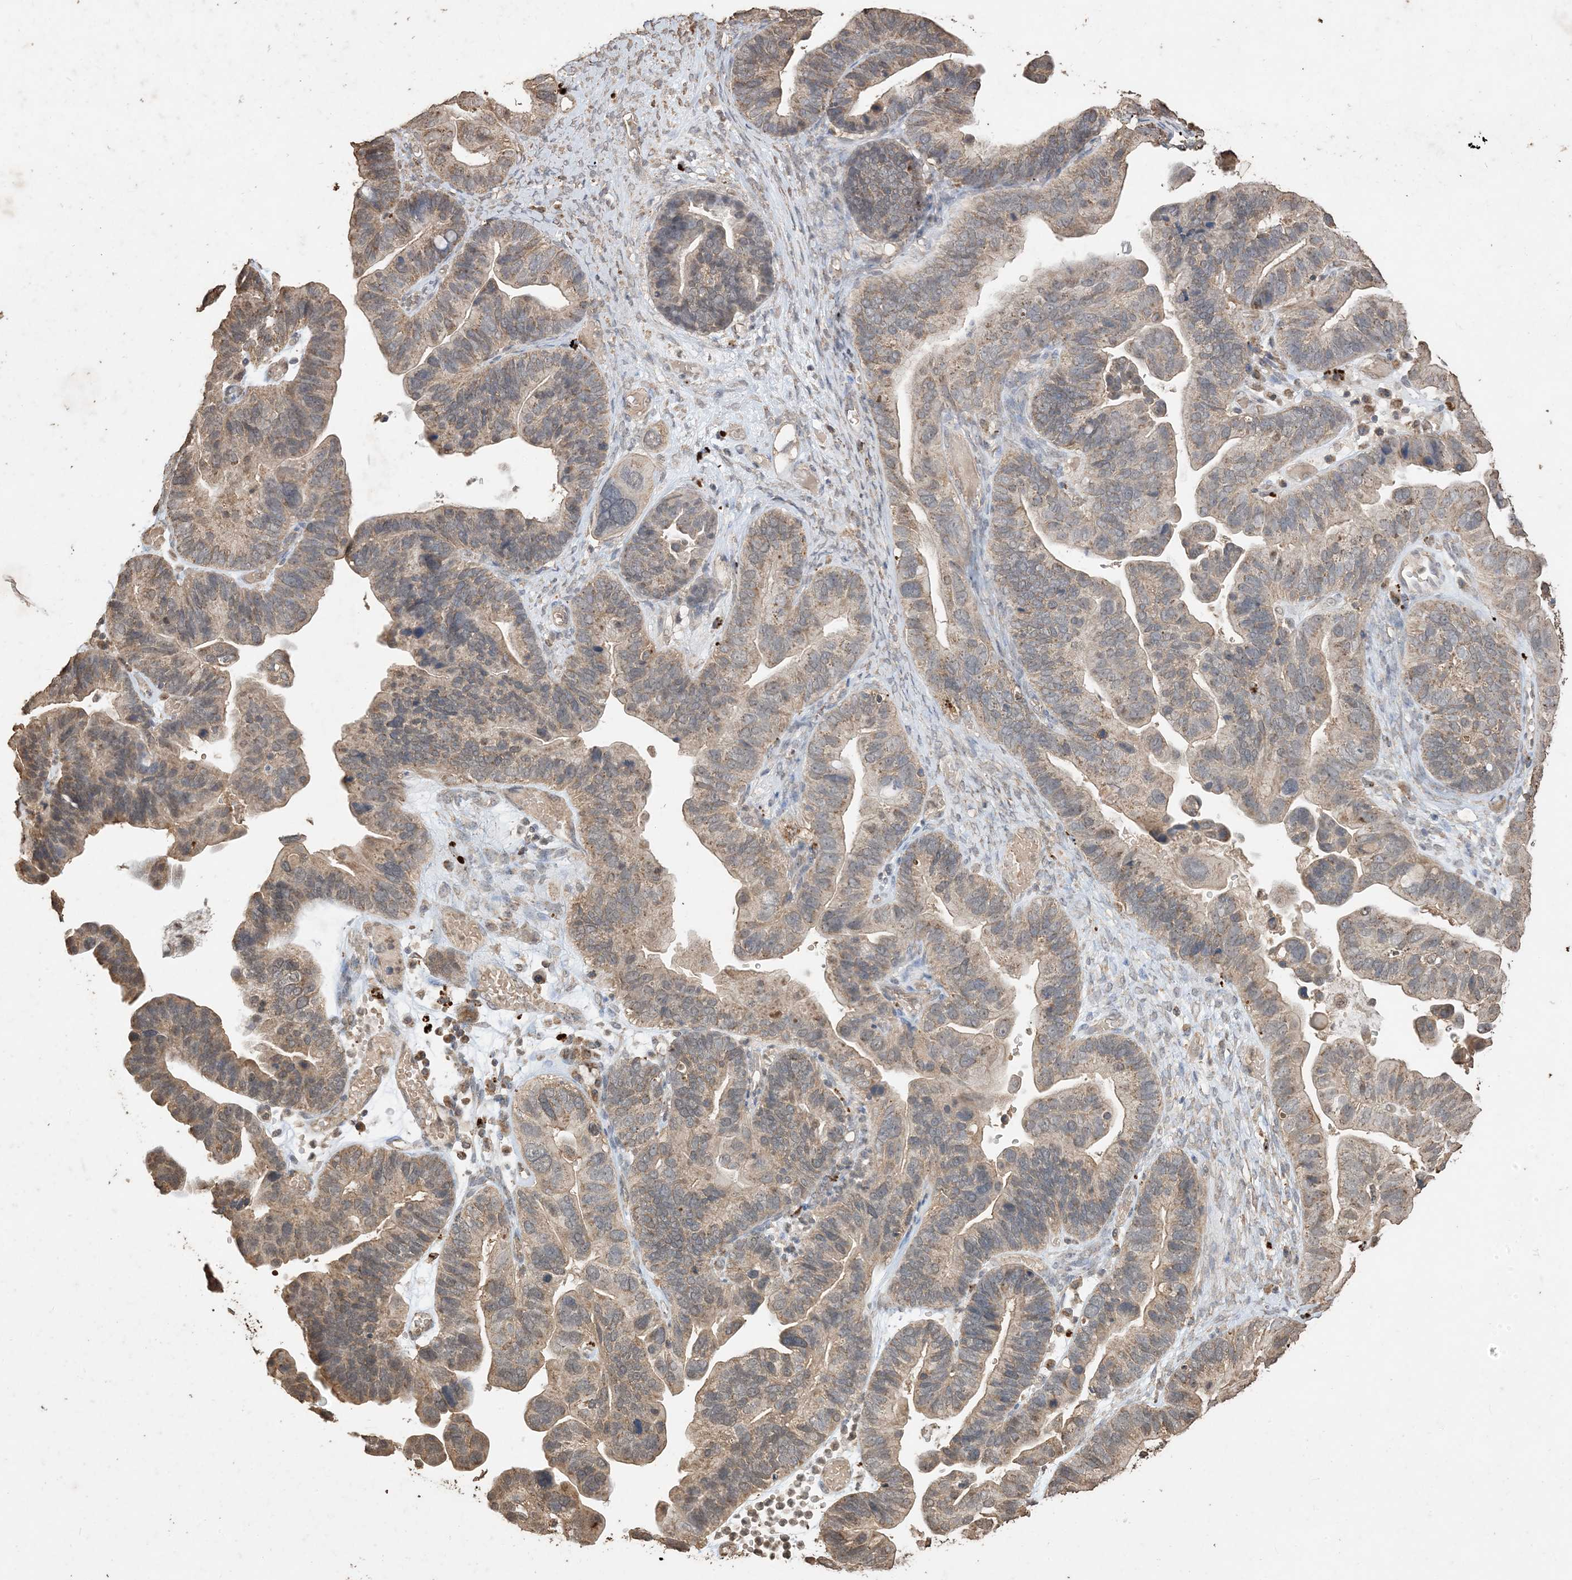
{"staining": {"intensity": "moderate", "quantity": ">75%", "location": "cytoplasmic/membranous"}, "tissue": "ovarian cancer", "cell_type": "Tumor cells", "image_type": "cancer", "snomed": [{"axis": "morphology", "description": "Cystadenocarcinoma, serous, NOS"}, {"axis": "topography", "description": "Ovary"}], "caption": "DAB immunohistochemical staining of ovarian cancer (serous cystadenocarcinoma) reveals moderate cytoplasmic/membranous protein positivity in about >75% of tumor cells.", "gene": "HPS4", "patient": {"sex": "female", "age": 56}}